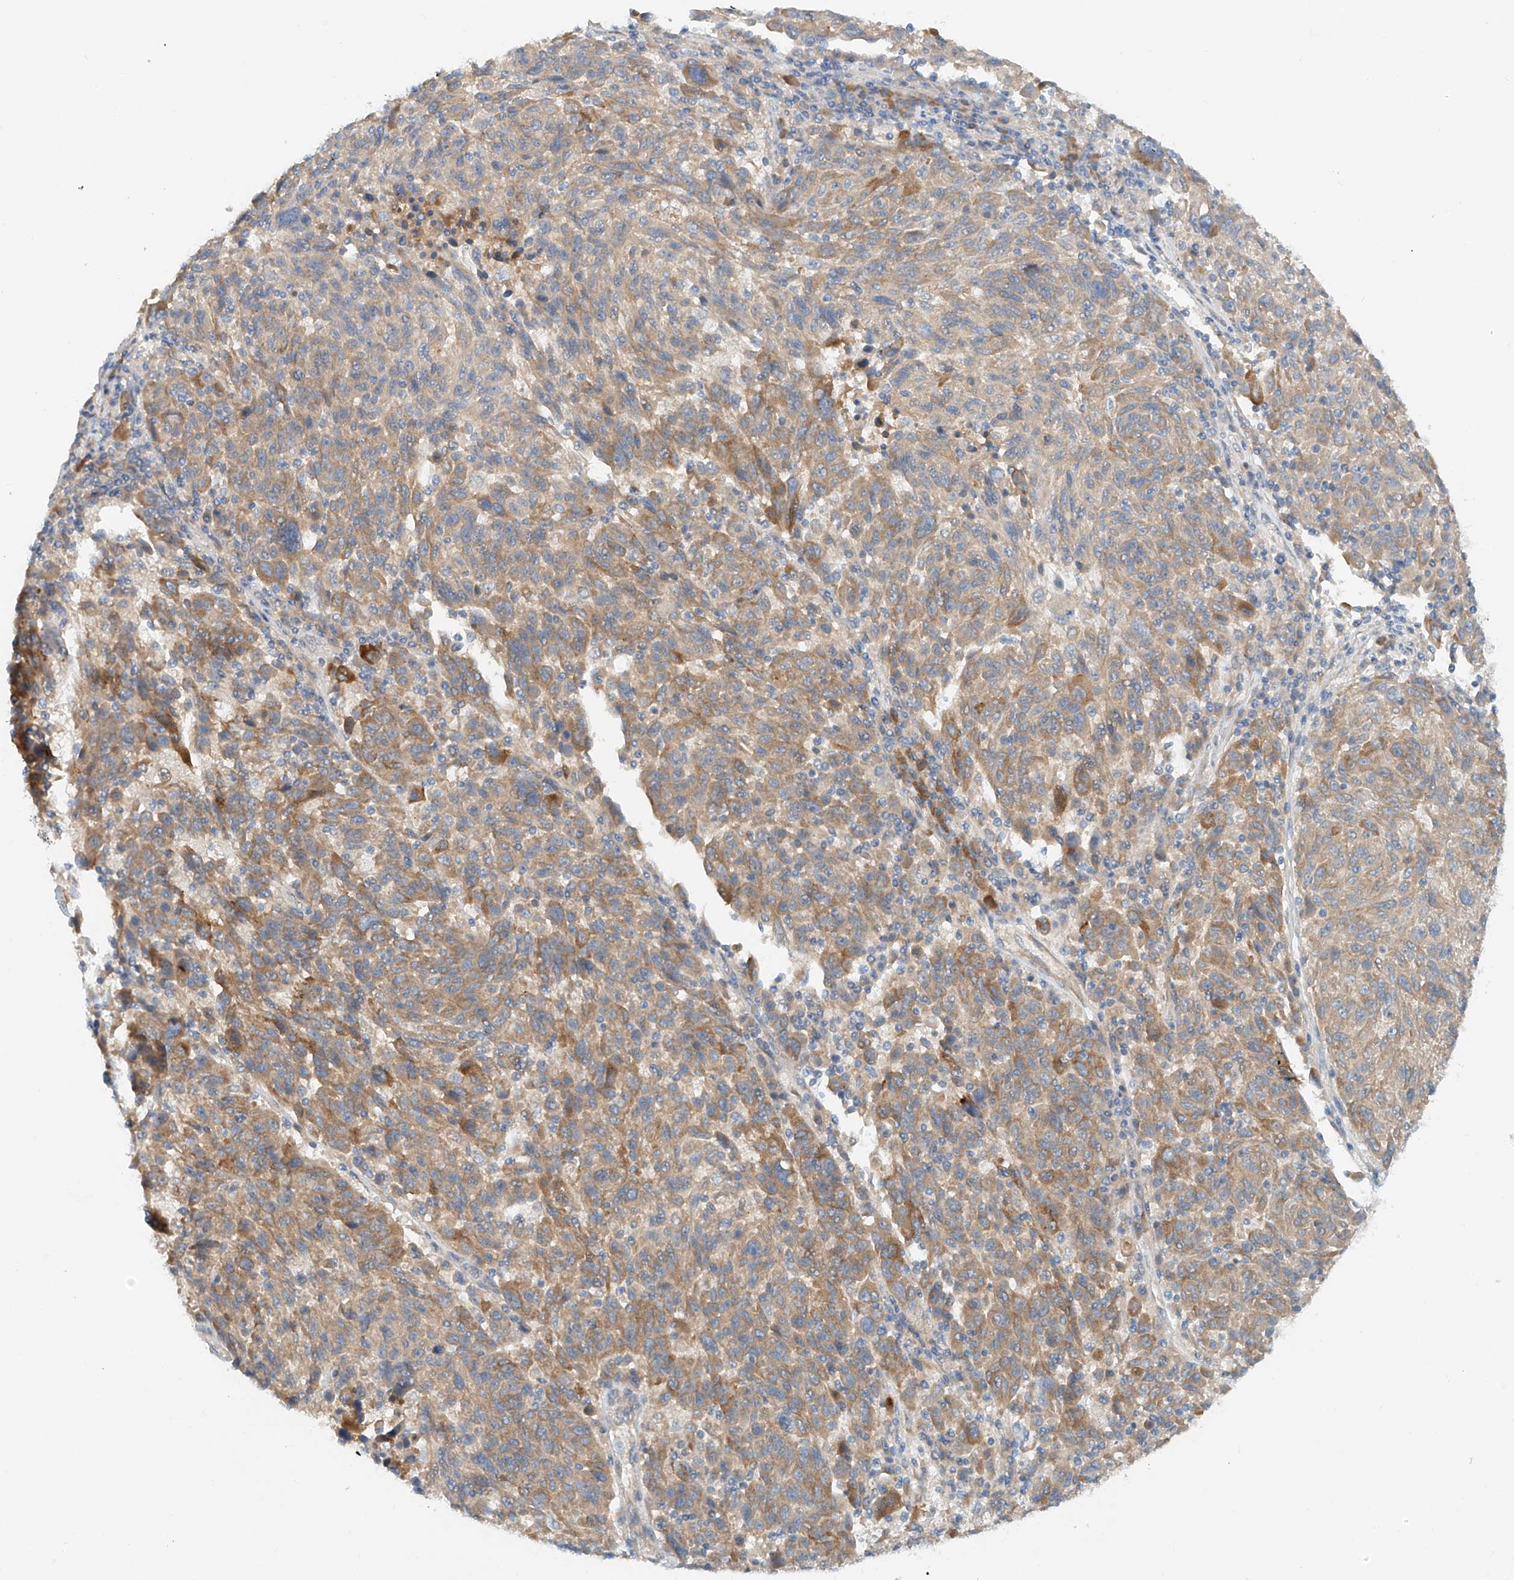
{"staining": {"intensity": "moderate", "quantity": ">75%", "location": "cytoplasmic/membranous"}, "tissue": "melanoma", "cell_type": "Tumor cells", "image_type": "cancer", "snomed": [{"axis": "morphology", "description": "Malignant melanoma, NOS"}, {"axis": "topography", "description": "Skin"}], "caption": "An IHC image of neoplastic tissue is shown. Protein staining in brown labels moderate cytoplasmic/membranous positivity in melanoma within tumor cells.", "gene": "LYRM9", "patient": {"sex": "male", "age": 53}}